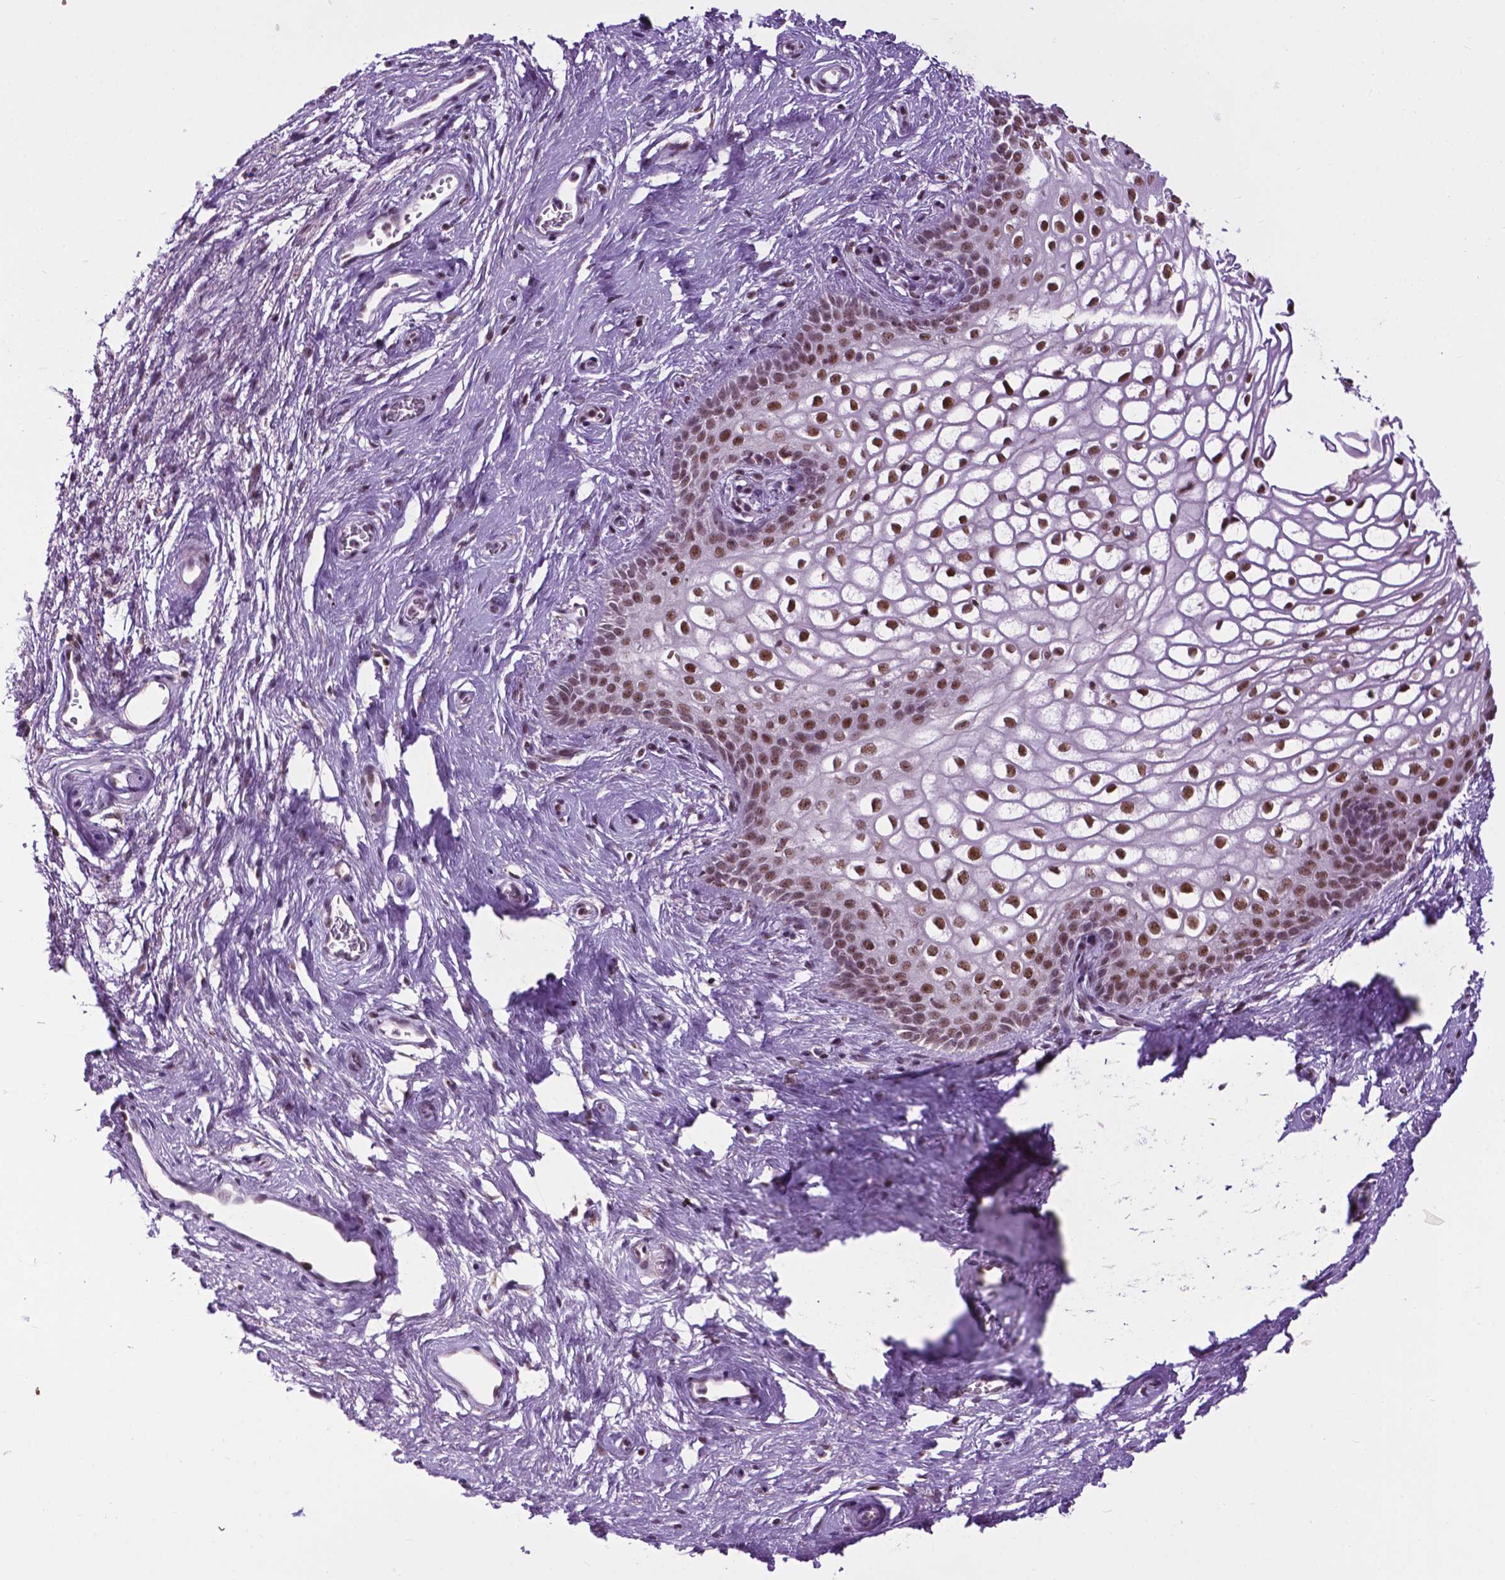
{"staining": {"intensity": "strong", "quantity": "25%-75%", "location": "nuclear"}, "tissue": "skin", "cell_type": "Epidermal cells", "image_type": "normal", "snomed": [{"axis": "morphology", "description": "Normal tissue, NOS"}, {"axis": "topography", "description": "Anal"}], "caption": "High-magnification brightfield microscopy of benign skin stained with DAB (brown) and counterstained with hematoxylin (blue). epidermal cells exhibit strong nuclear staining is appreciated in approximately25%-75% of cells.", "gene": "EAF1", "patient": {"sex": "female", "age": 46}}